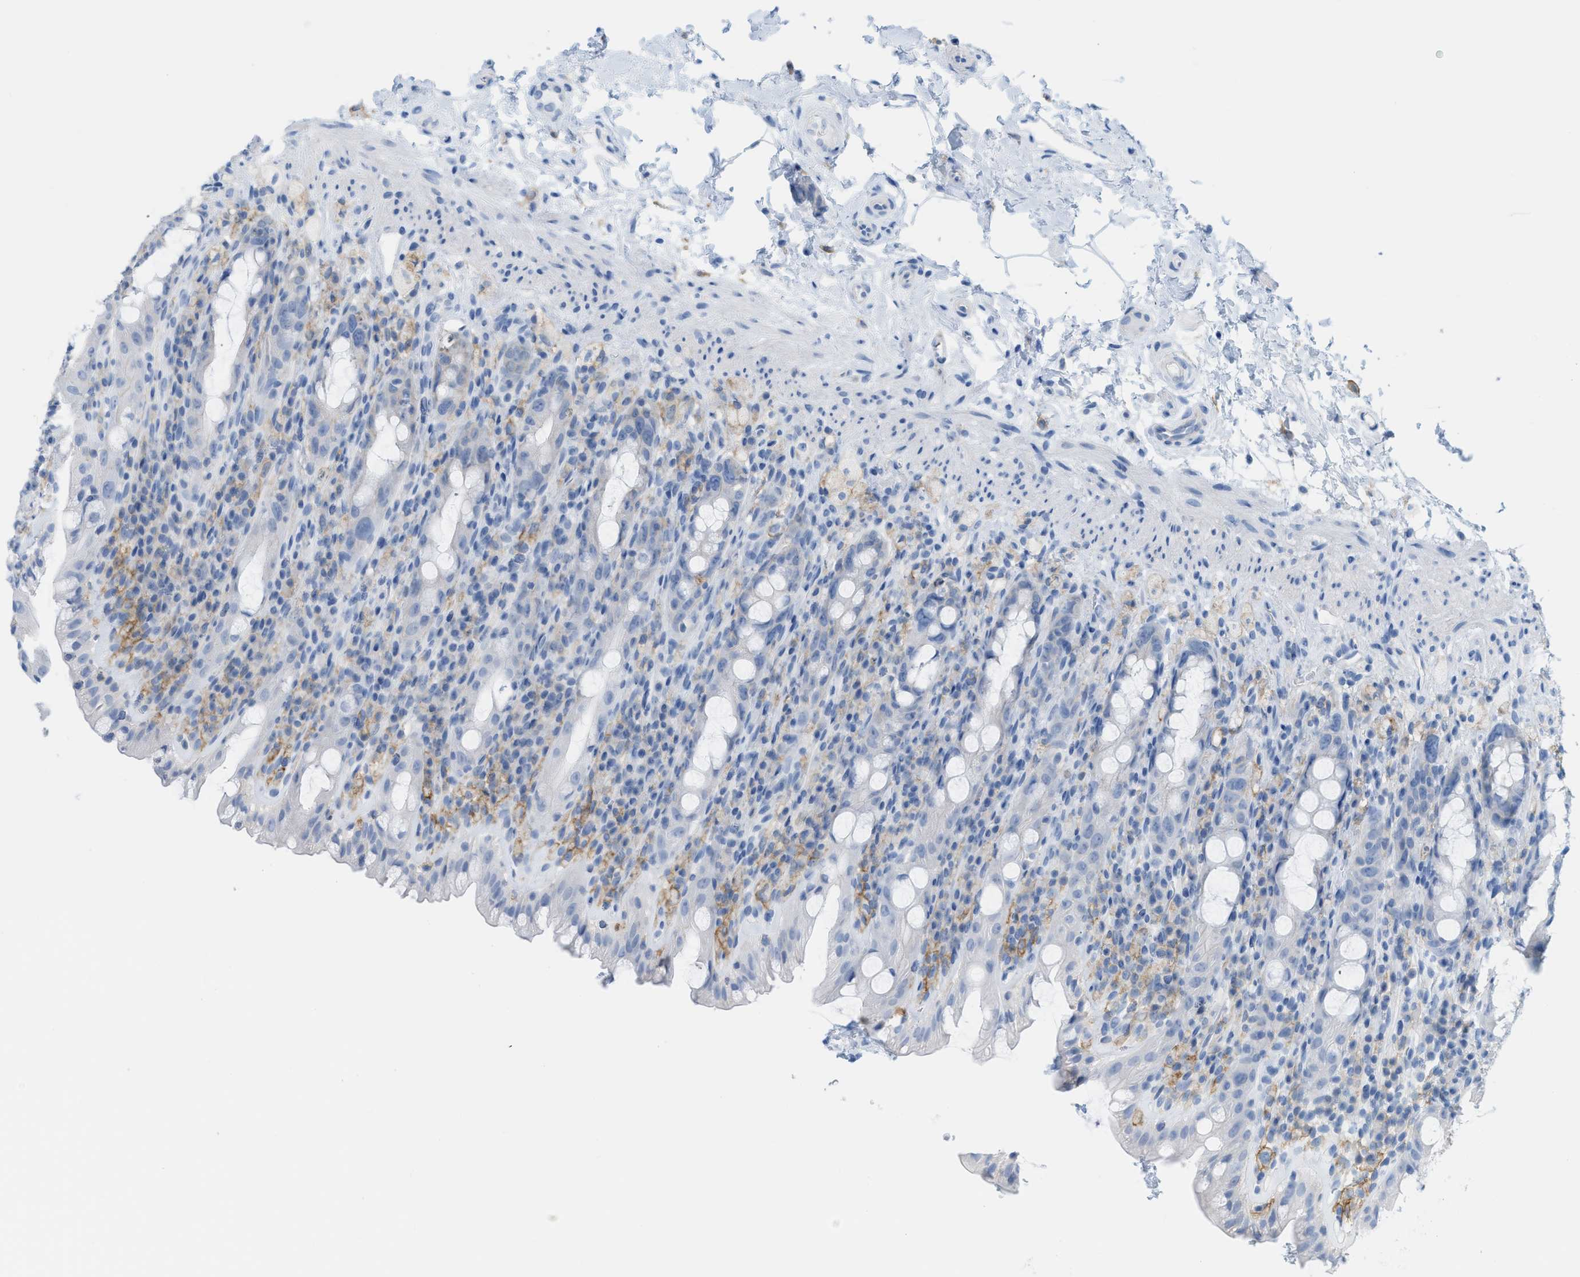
{"staining": {"intensity": "negative", "quantity": "none", "location": "none"}, "tissue": "rectum", "cell_type": "Glandular cells", "image_type": "normal", "snomed": [{"axis": "morphology", "description": "Normal tissue, NOS"}, {"axis": "topography", "description": "Rectum"}], "caption": "Immunohistochemical staining of unremarkable rectum exhibits no significant positivity in glandular cells. The staining is performed using DAB brown chromogen with nuclei counter-stained in using hematoxylin.", "gene": "SLC3A2", "patient": {"sex": "male", "age": 44}}